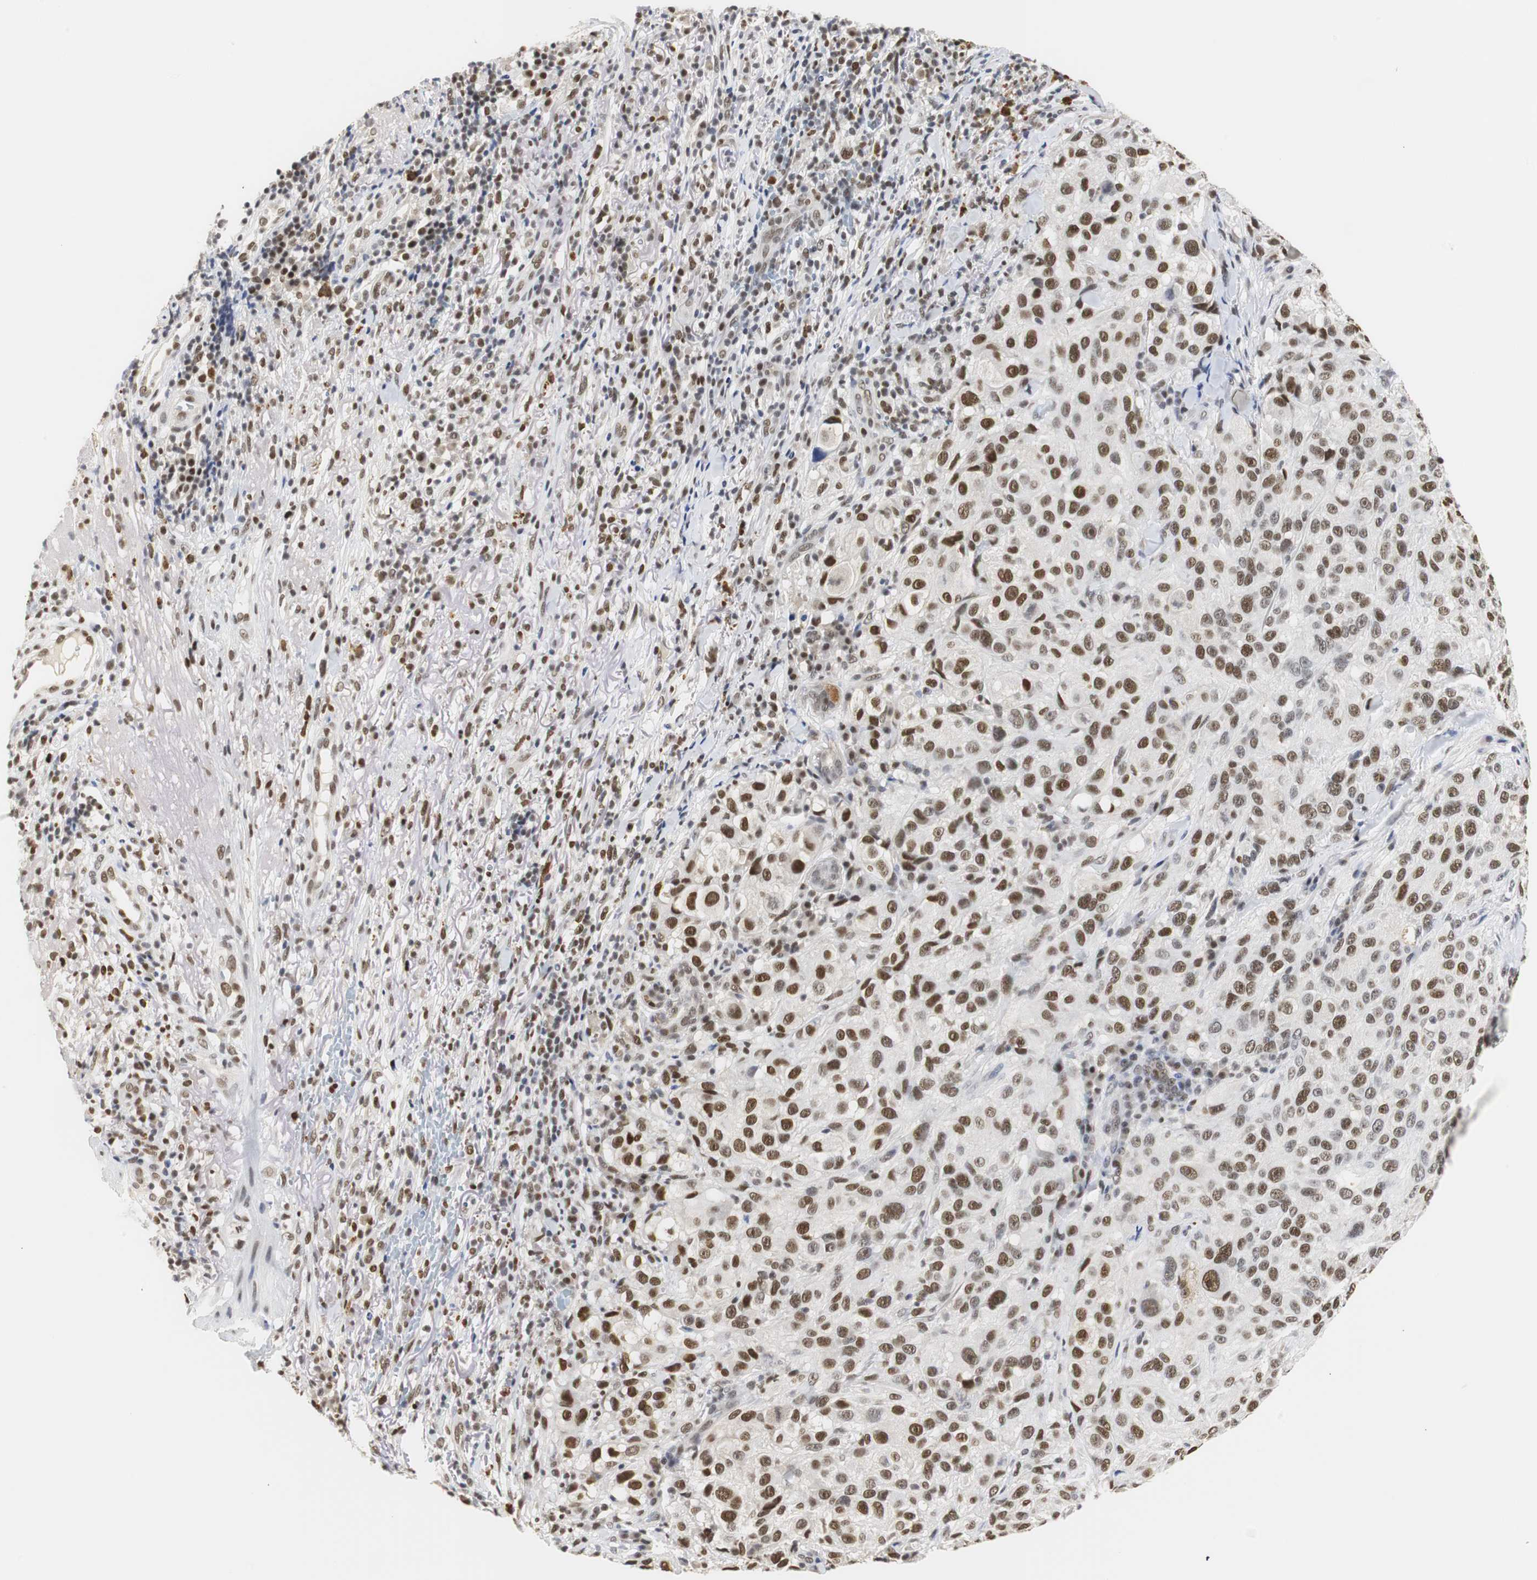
{"staining": {"intensity": "strong", "quantity": ">75%", "location": "nuclear"}, "tissue": "melanoma", "cell_type": "Tumor cells", "image_type": "cancer", "snomed": [{"axis": "morphology", "description": "Necrosis, NOS"}, {"axis": "morphology", "description": "Malignant melanoma, NOS"}, {"axis": "topography", "description": "Skin"}], "caption": "About >75% of tumor cells in melanoma show strong nuclear protein positivity as visualized by brown immunohistochemical staining.", "gene": "ZFC3H1", "patient": {"sex": "female", "age": 87}}